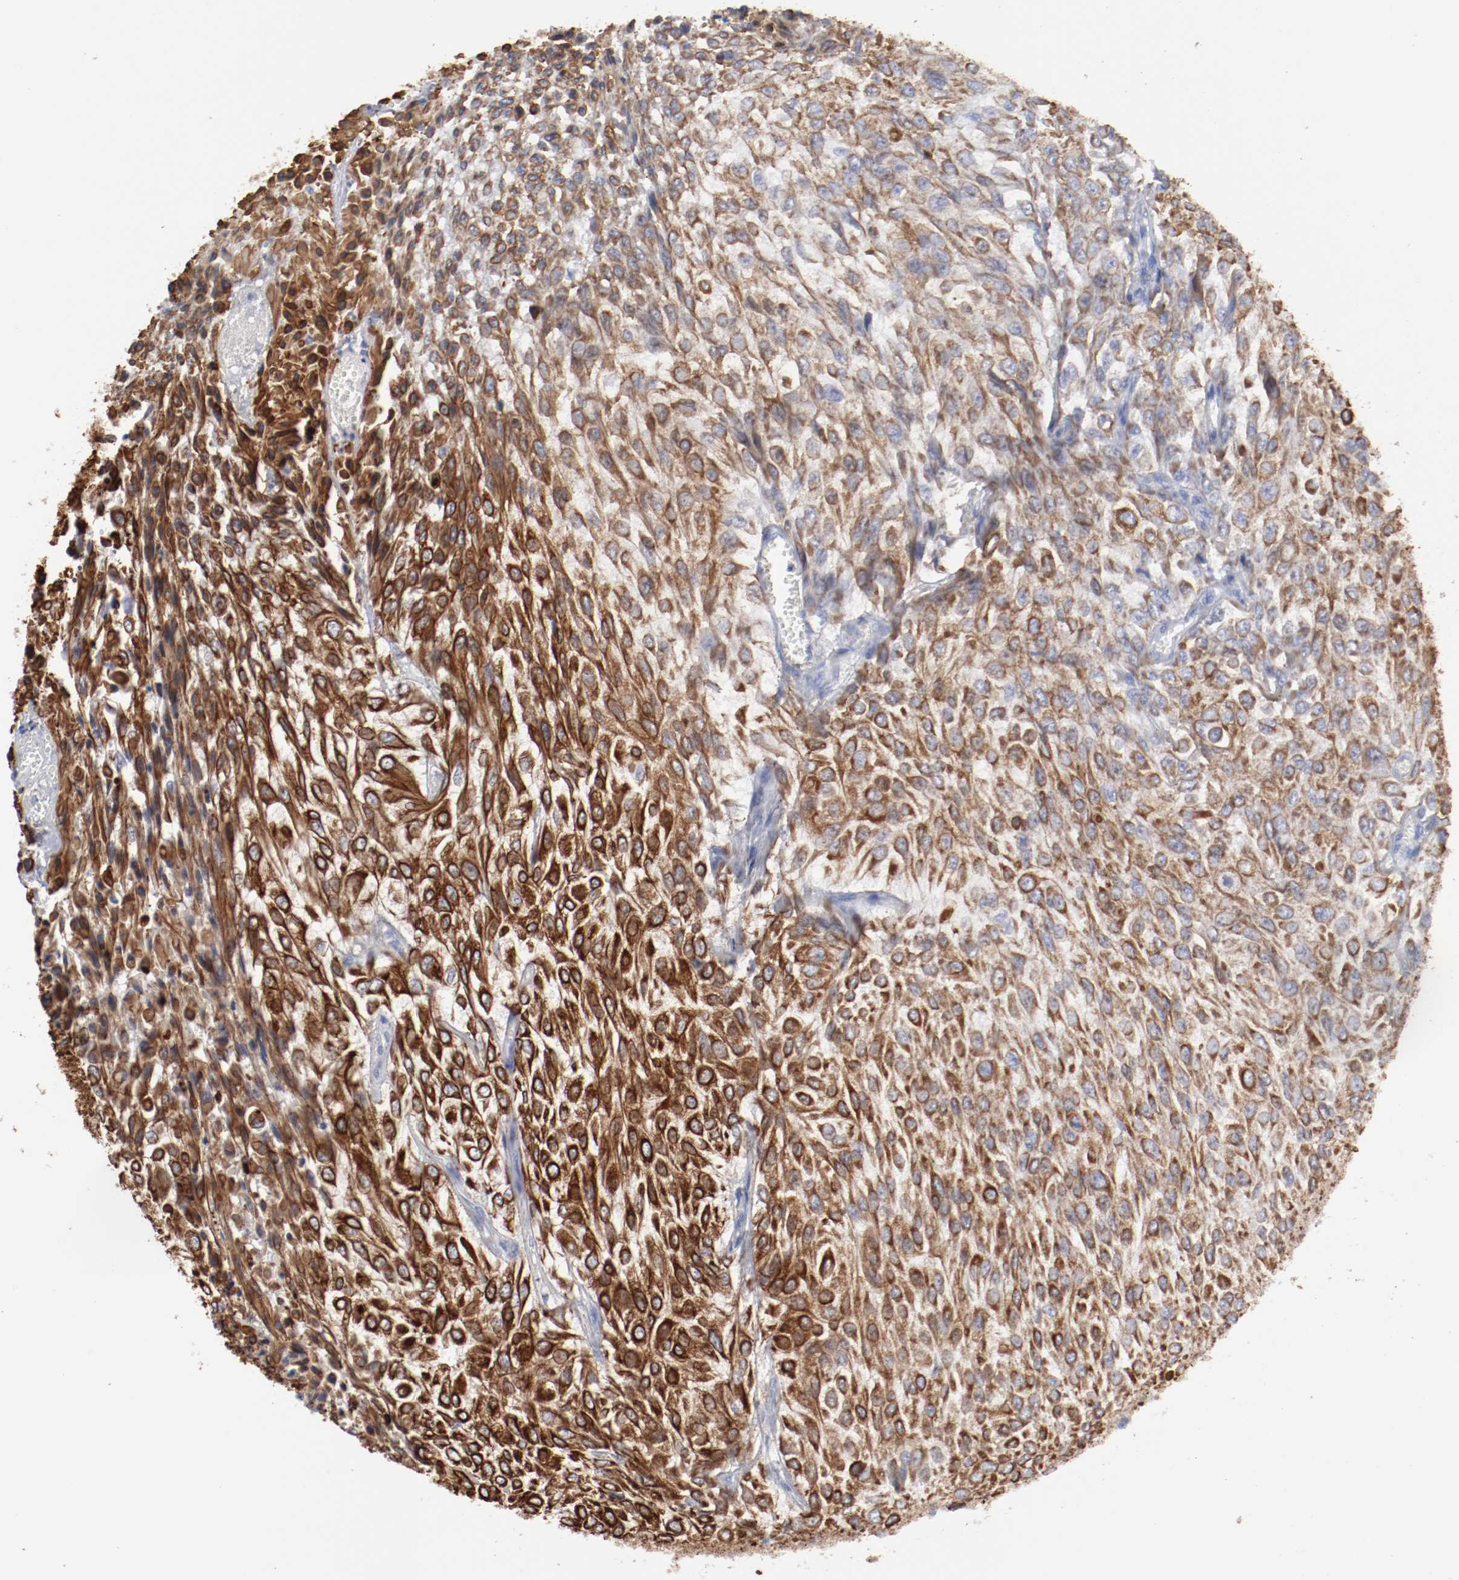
{"staining": {"intensity": "strong", "quantity": ">75%", "location": "cytoplasmic/membranous"}, "tissue": "urothelial cancer", "cell_type": "Tumor cells", "image_type": "cancer", "snomed": [{"axis": "morphology", "description": "Urothelial carcinoma, High grade"}, {"axis": "topography", "description": "Urinary bladder"}], "caption": "IHC of urothelial cancer exhibits high levels of strong cytoplasmic/membranous positivity in approximately >75% of tumor cells.", "gene": "TSPAN6", "patient": {"sex": "male", "age": 57}}